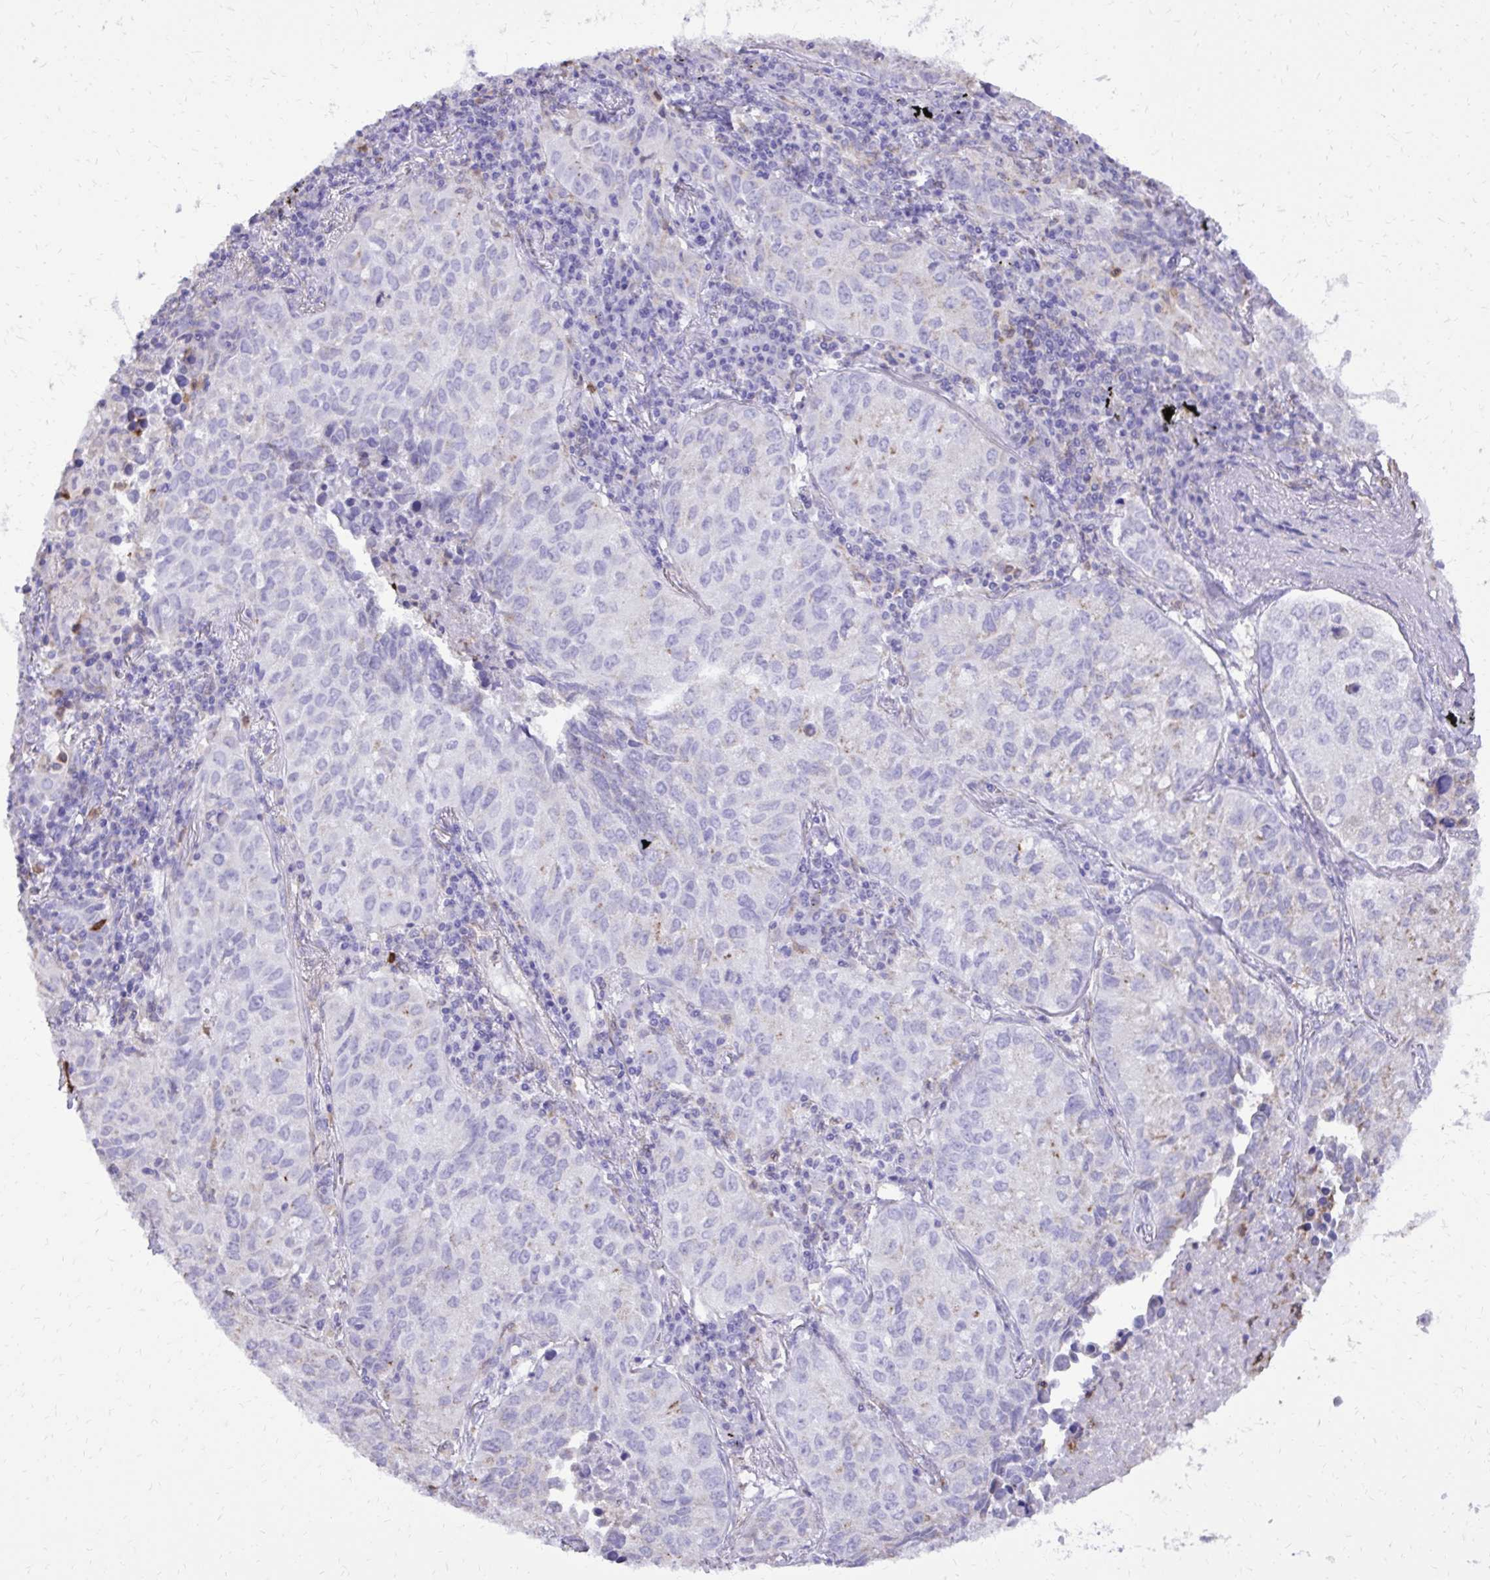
{"staining": {"intensity": "negative", "quantity": "none", "location": "none"}, "tissue": "lung cancer", "cell_type": "Tumor cells", "image_type": "cancer", "snomed": [{"axis": "morphology", "description": "Adenocarcinoma, NOS"}, {"axis": "topography", "description": "Lung"}], "caption": "DAB immunohistochemical staining of lung cancer (adenocarcinoma) demonstrates no significant staining in tumor cells.", "gene": "CAT", "patient": {"sex": "female", "age": 50}}